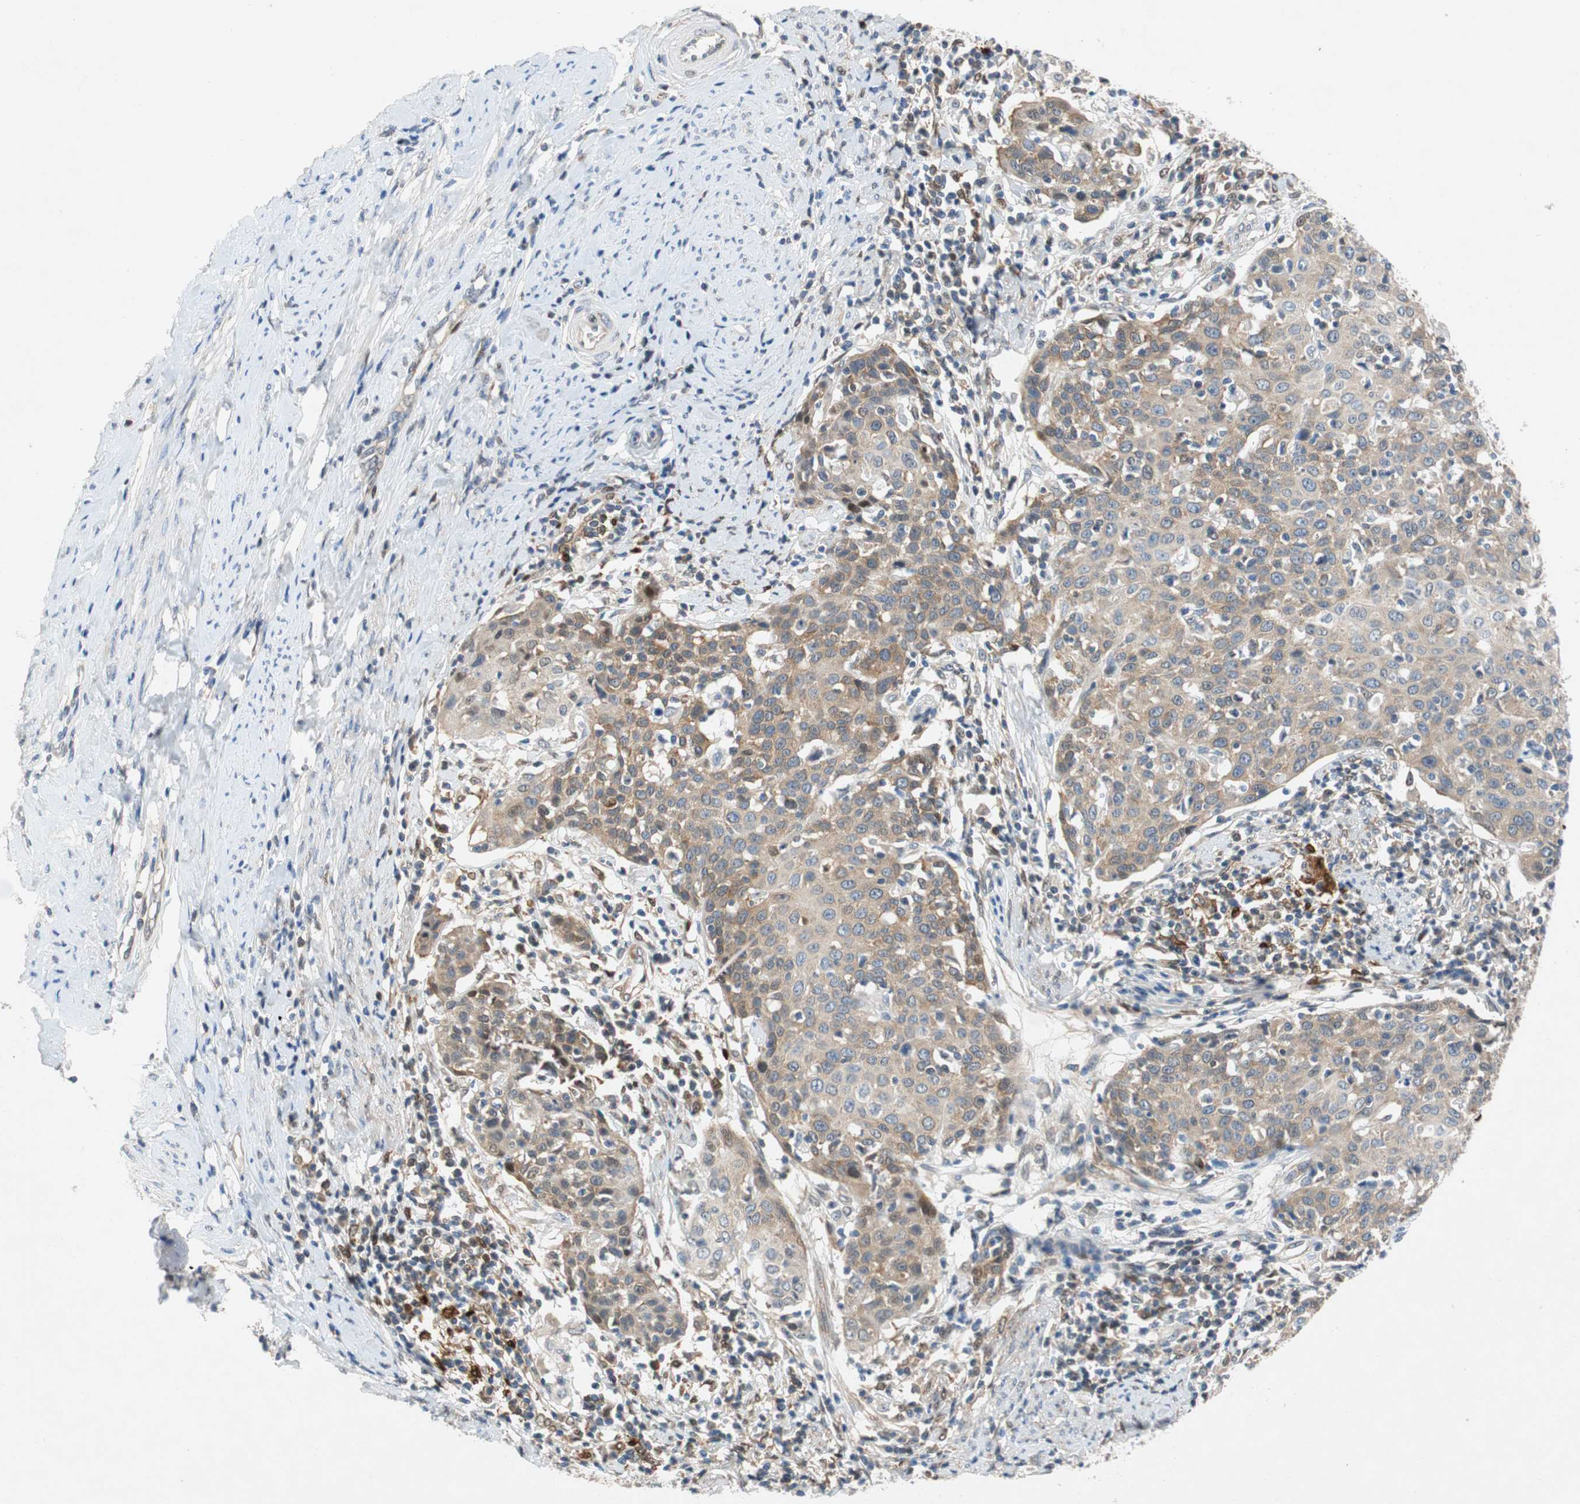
{"staining": {"intensity": "weak", "quantity": "<25%", "location": "cytoplasmic/membranous"}, "tissue": "cervical cancer", "cell_type": "Tumor cells", "image_type": "cancer", "snomed": [{"axis": "morphology", "description": "Squamous cell carcinoma, NOS"}, {"axis": "topography", "description": "Cervix"}], "caption": "Cervical cancer stained for a protein using immunohistochemistry exhibits no expression tumor cells.", "gene": "RELB", "patient": {"sex": "female", "age": 38}}